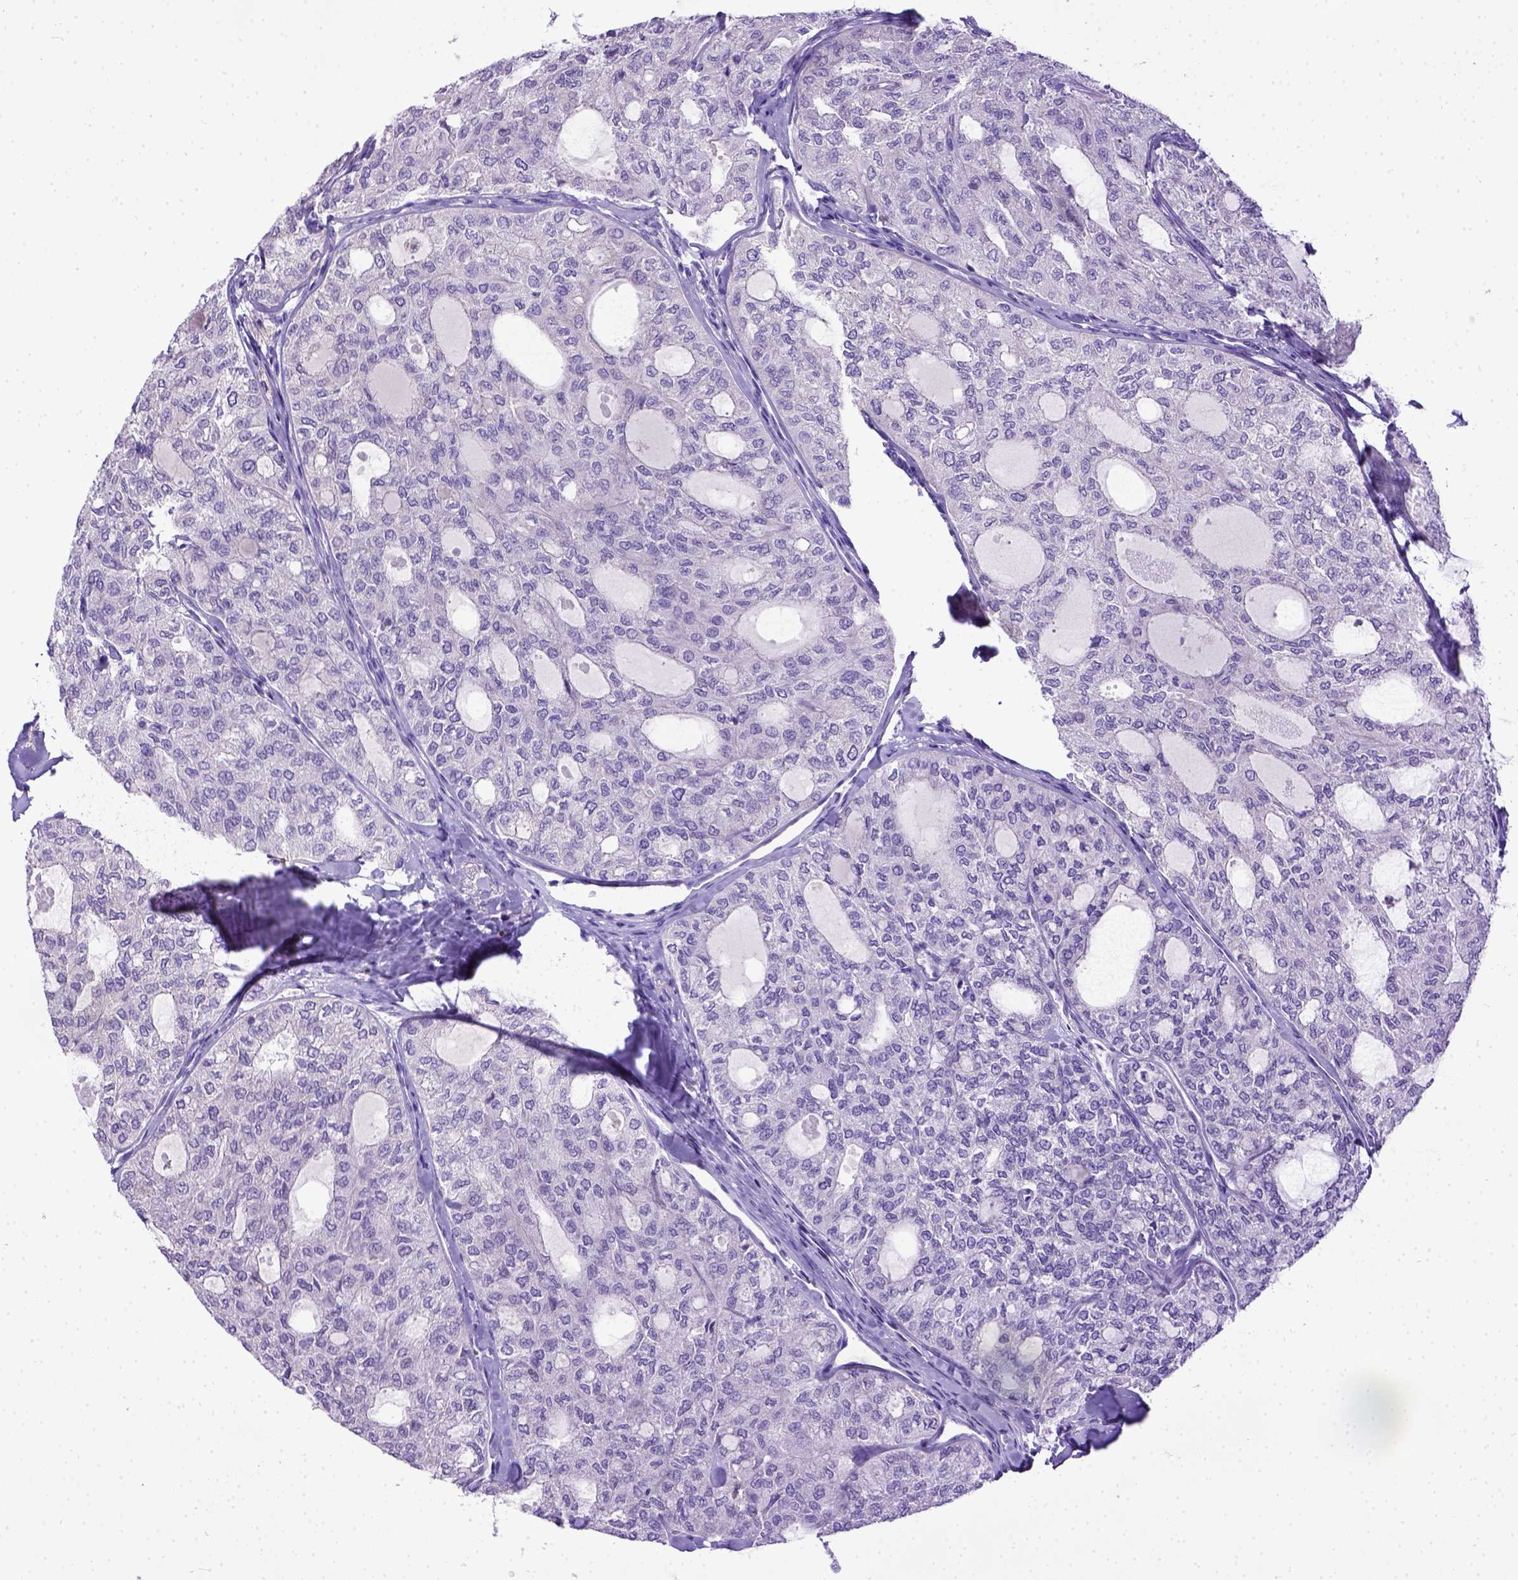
{"staining": {"intensity": "negative", "quantity": "none", "location": "none"}, "tissue": "thyroid cancer", "cell_type": "Tumor cells", "image_type": "cancer", "snomed": [{"axis": "morphology", "description": "Follicular adenoma carcinoma, NOS"}, {"axis": "topography", "description": "Thyroid gland"}], "caption": "This is an immunohistochemistry (IHC) micrograph of human thyroid cancer. There is no positivity in tumor cells.", "gene": "SPEF1", "patient": {"sex": "male", "age": 75}}